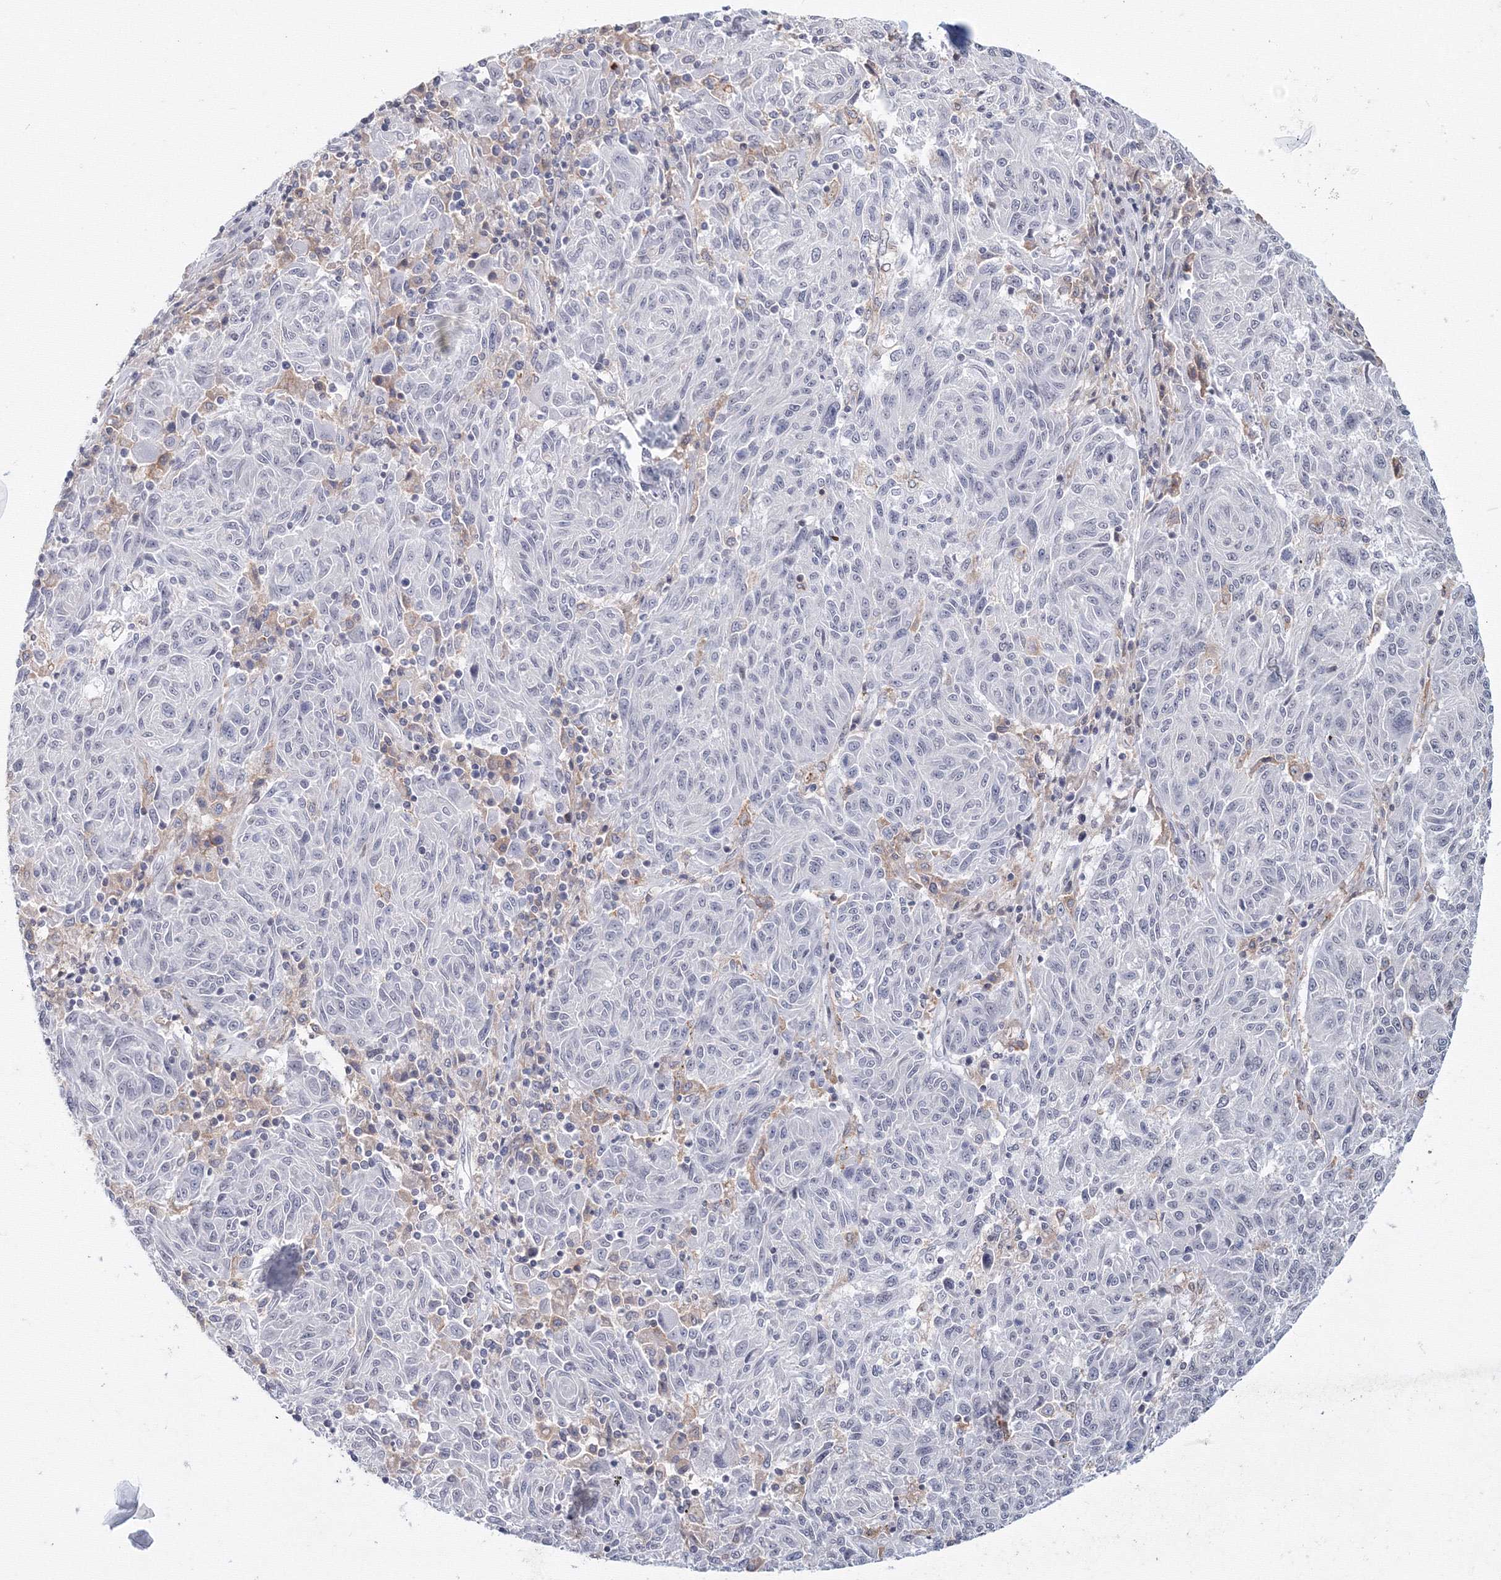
{"staining": {"intensity": "negative", "quantity": "none", "location": "none"}, "tissue": "melanoma", "cell_type": "Tumor cells", "image_type": "cancer", "snomed": [{"axis": "morphology", "description": "Malignant melanoma, NOS"}, {"axis": "topography", "description": "Skin"}], "caption": "Melanoma stained for a protein using immunohistochemistry (IHC) demonstrates no expression tumor cells.", "gene": "SLC7A7", "patient": {"sex": "male", "age": 53}}